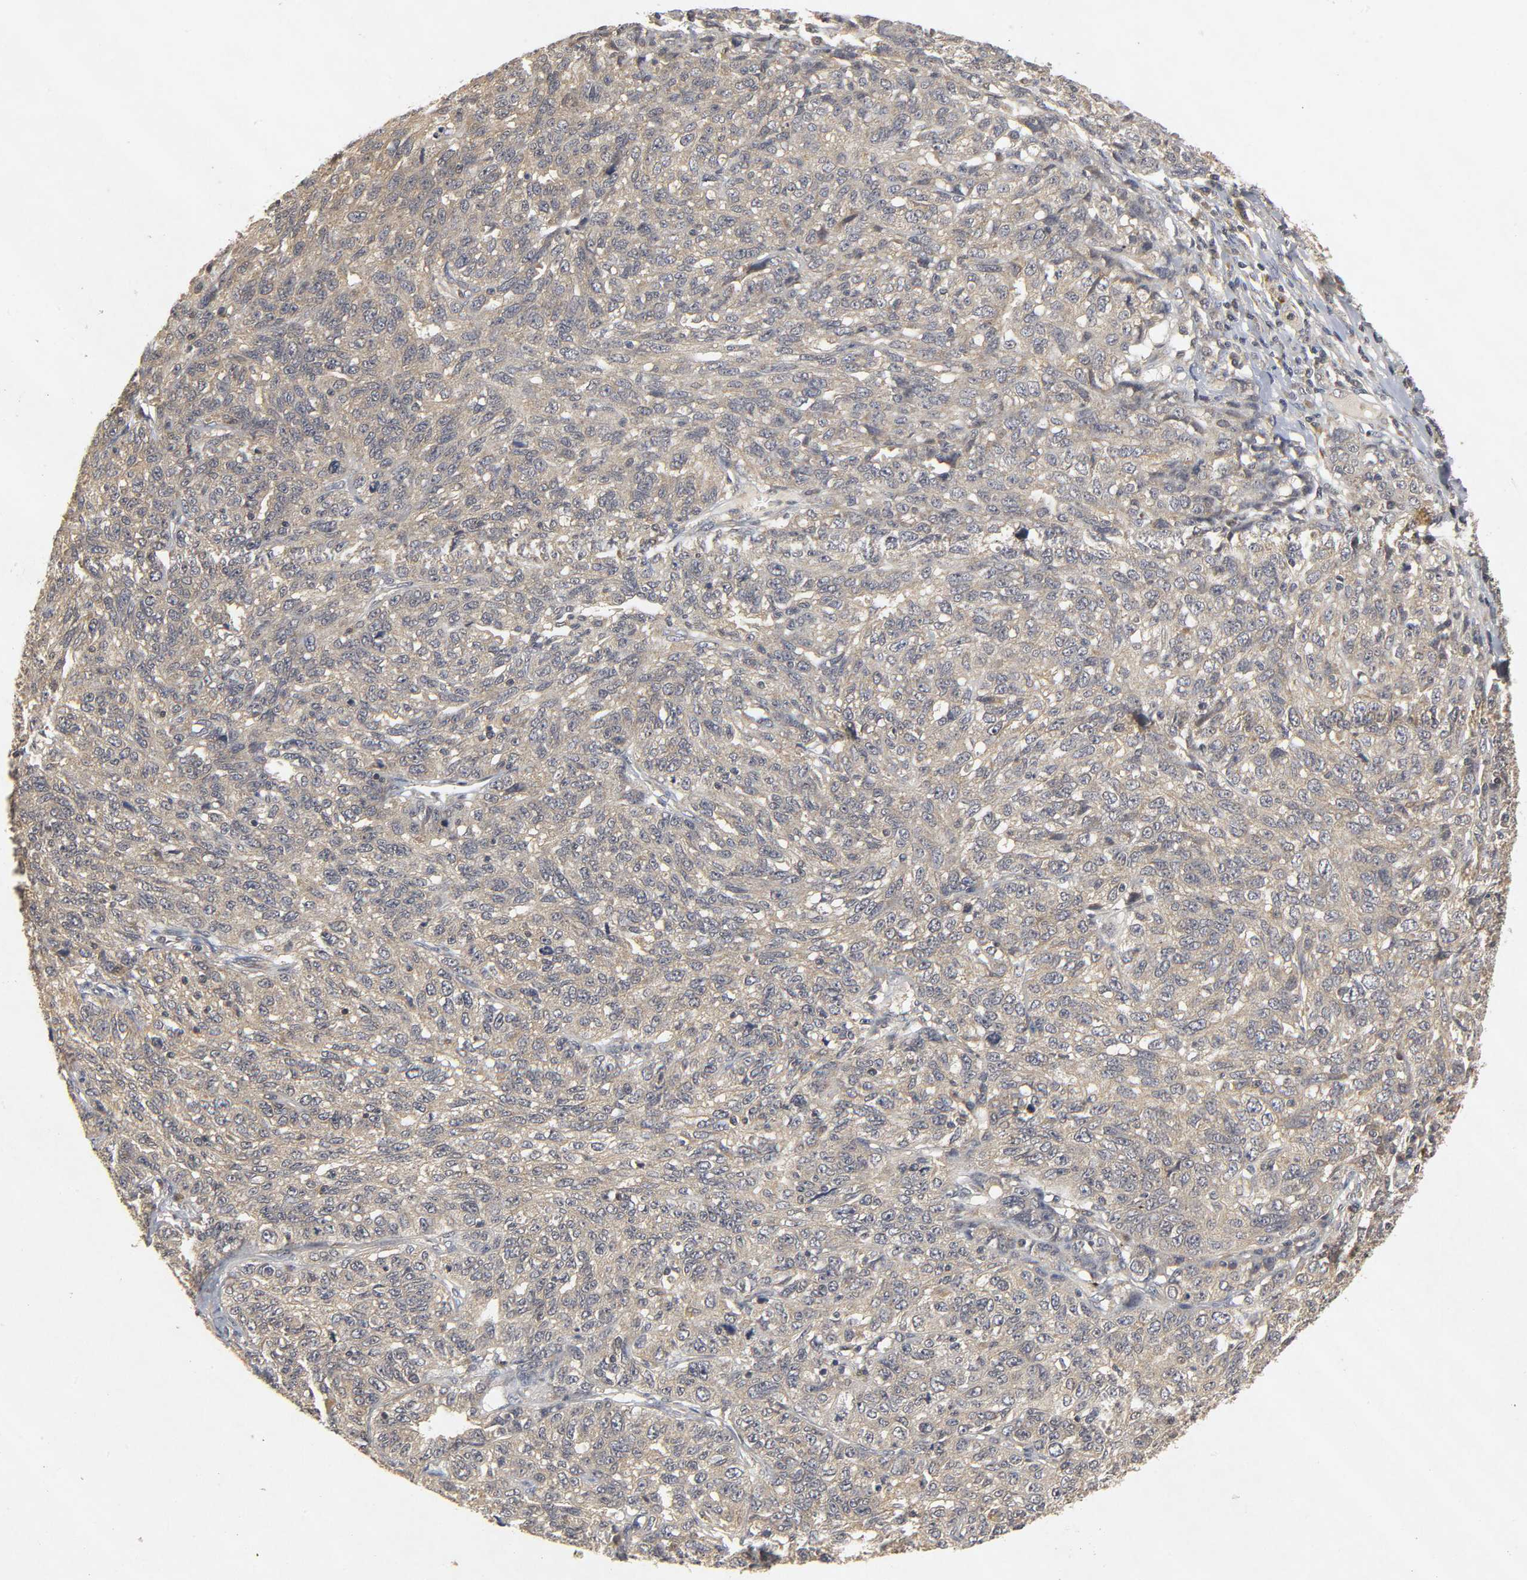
{"staining": {"intensity": "weak", "quantity": "25%-75%", "location": "cytoplasmic/membranous"}, "tissue": "ovarian cancer", "cell_type": "Tumor cells", "image_type": "cancer", "snomed": [{"axis": "morphology", "description": "Cystadenocarcinoma, serous, NOS"}, {"axis": "topography", "description": "Ovary"}], "caption": "There is low levels of weak cytoplasmic/membranous staining in tumor cells of ovarian cancer (serous cystadenocarcinoma), as demonstrated by immunohistochemical staining (brown color).", "gene": "TRAF6", "patient": {"sex": "female", "age": 71}}